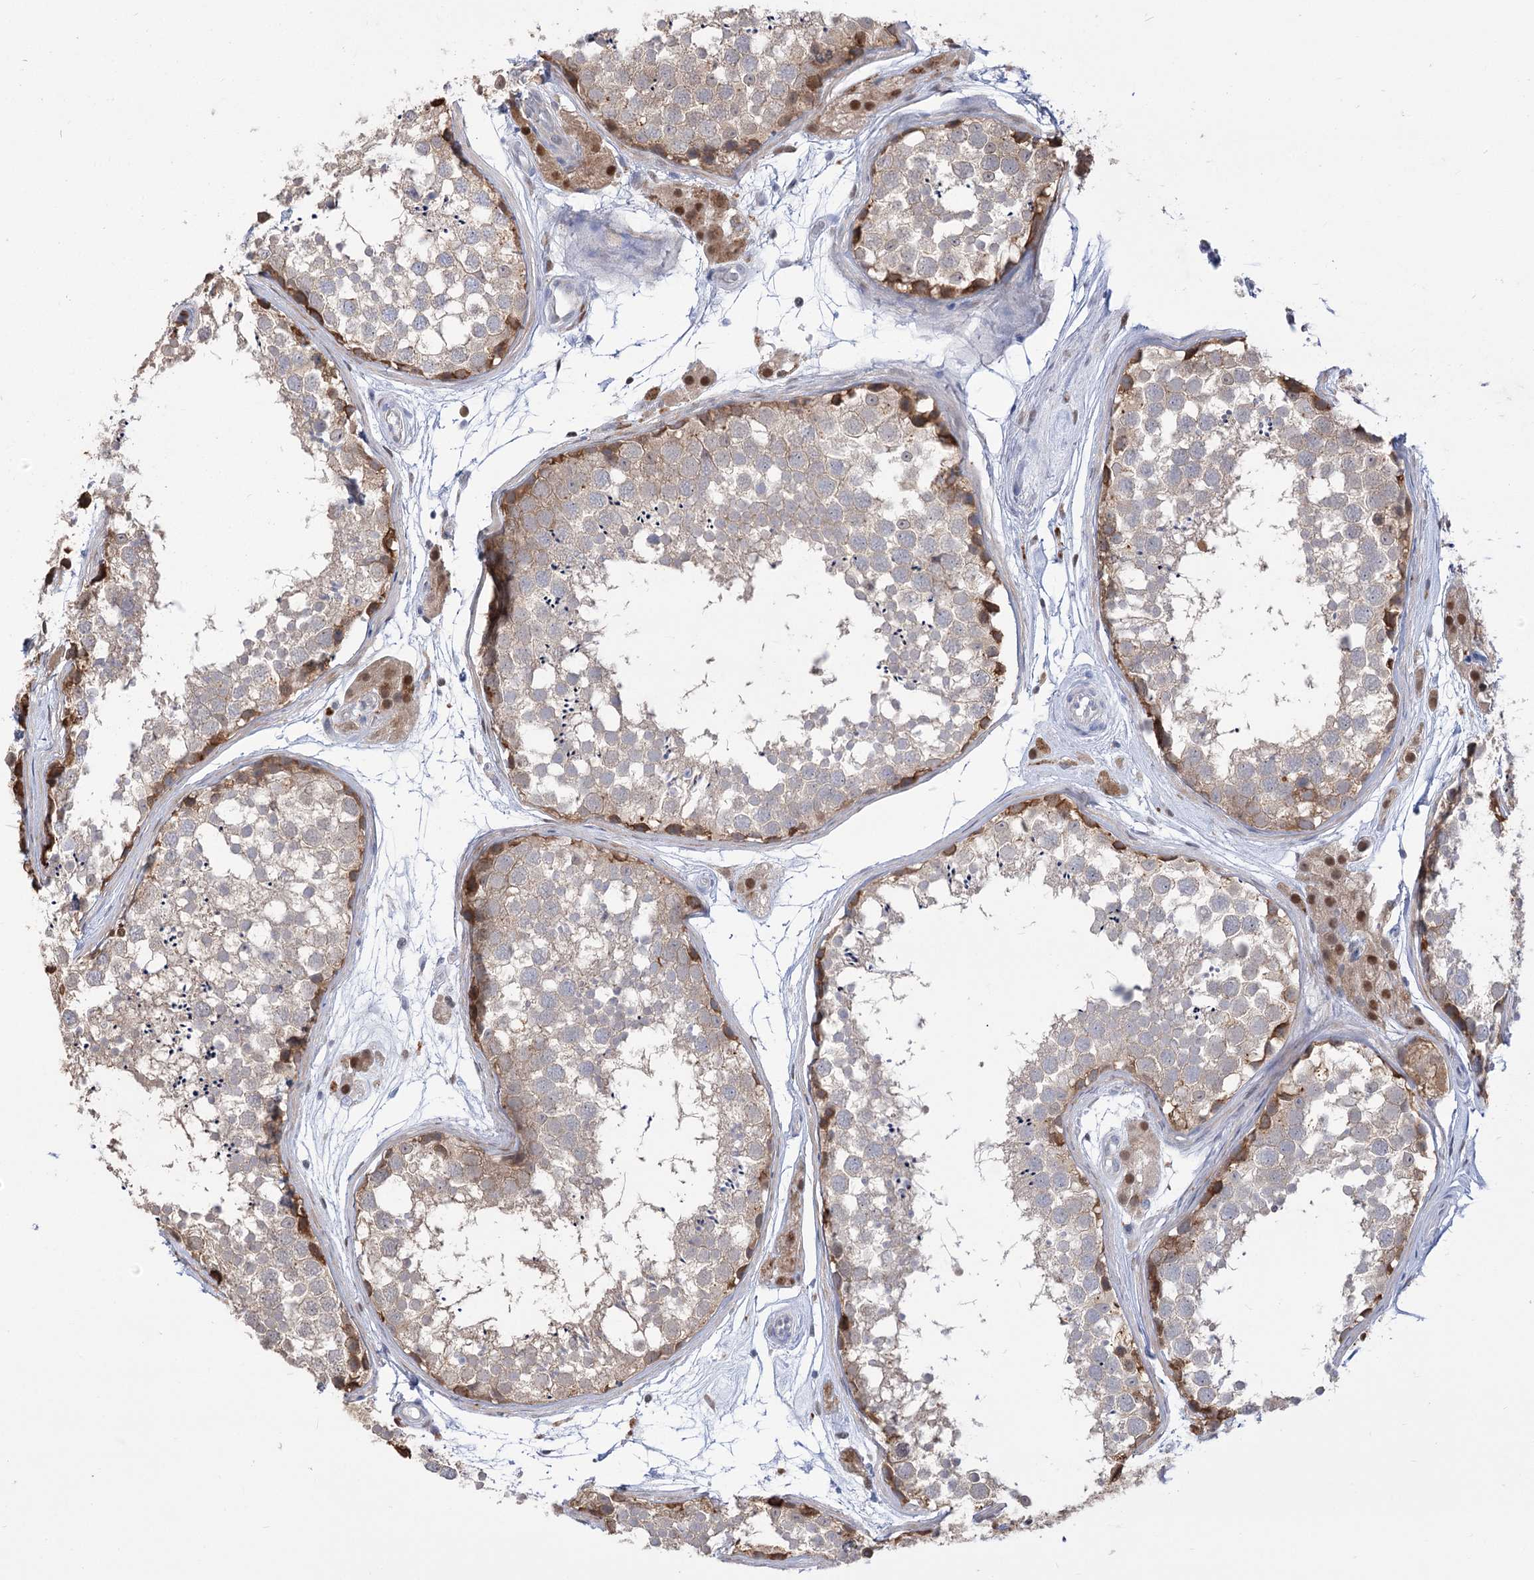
{"staining": {"intensity": "moderate", "quantity": "<25%", "location": "cytoplasmic/membranous"}, "tissue": "testis", "cell_type": "Cells in seminiferous ducts", "image_type": "normal", "snomed": [{"axis": "morphology", "description": "Normal tissue, NOS"}, {"axis": "topography", "description": "Testis"}], "caption": "IHC (DAB (3,3'-diaminobenzidine)) staining of unremarkable testis shows moderate cytoplasmic/membranous protein staining in about <25% of cells in seminiferous ducts. (DAB (3,3'-diaminobenzidine) = brown stain, brightfield microscopy at high magnification).", "gene": "SIAE", "patient": {"sex": "male", "age": 56}}